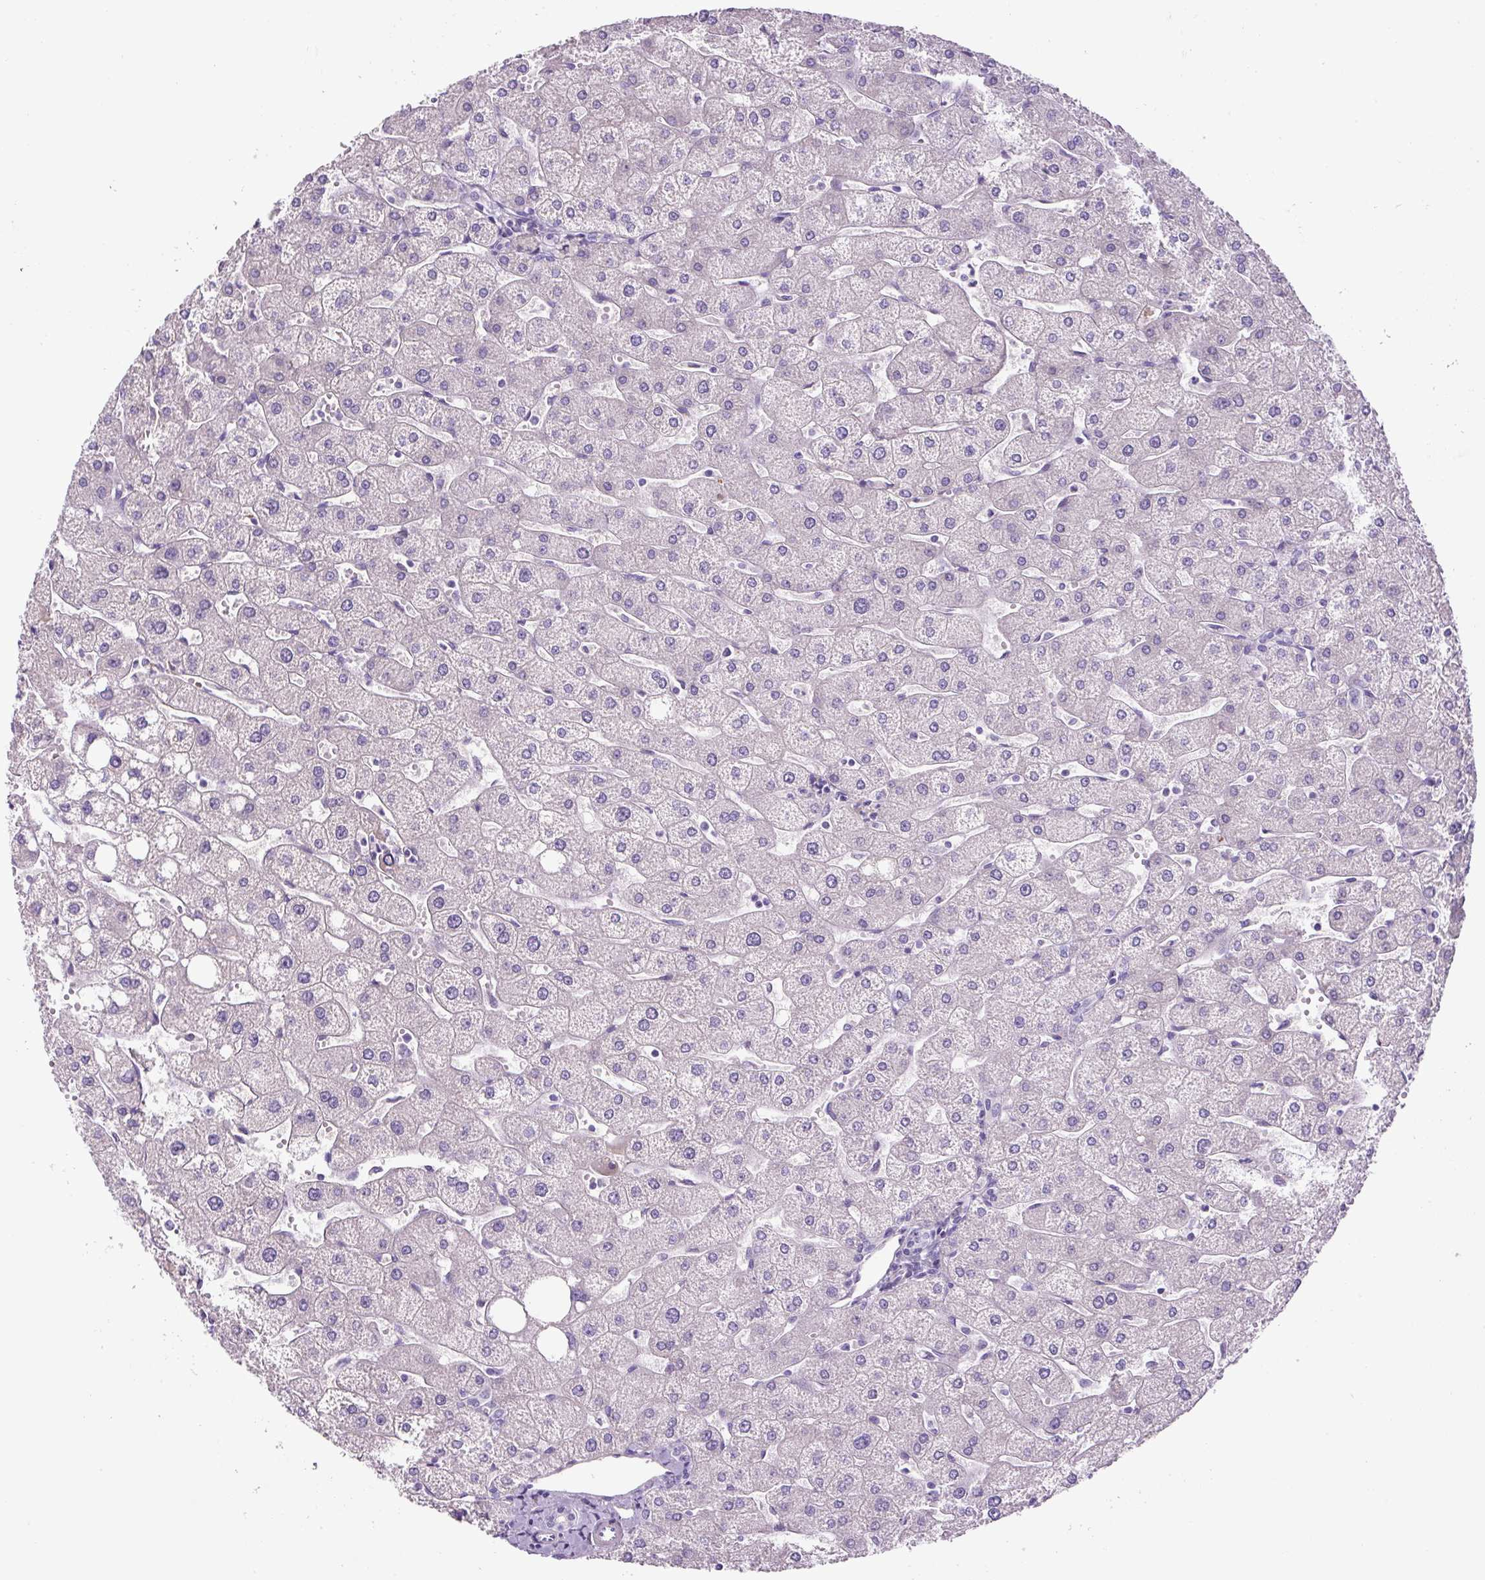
{"staining": {"intensity": "negative", "quantity": "none", "location": "none"}, "tissue": "liver", "cell_type": "Cholangiocytes", "image_type": "normal", "snomed": [{"axis": "morphology", "description": "Normal tissue, NOS"}, {"axis": "topography", "description": "Liver"}], "caption": "Cholangiocytes are negative for brown protein staining in unremarkable liver. (Stains: DAB (3,3'-diaminobenzidine) IHC with hematoxylin counter stain, Microscopy: brightfield microscopy at high magnification).", "gene": "OR14A2", "patient": {"sex": "male", "age": 67}}